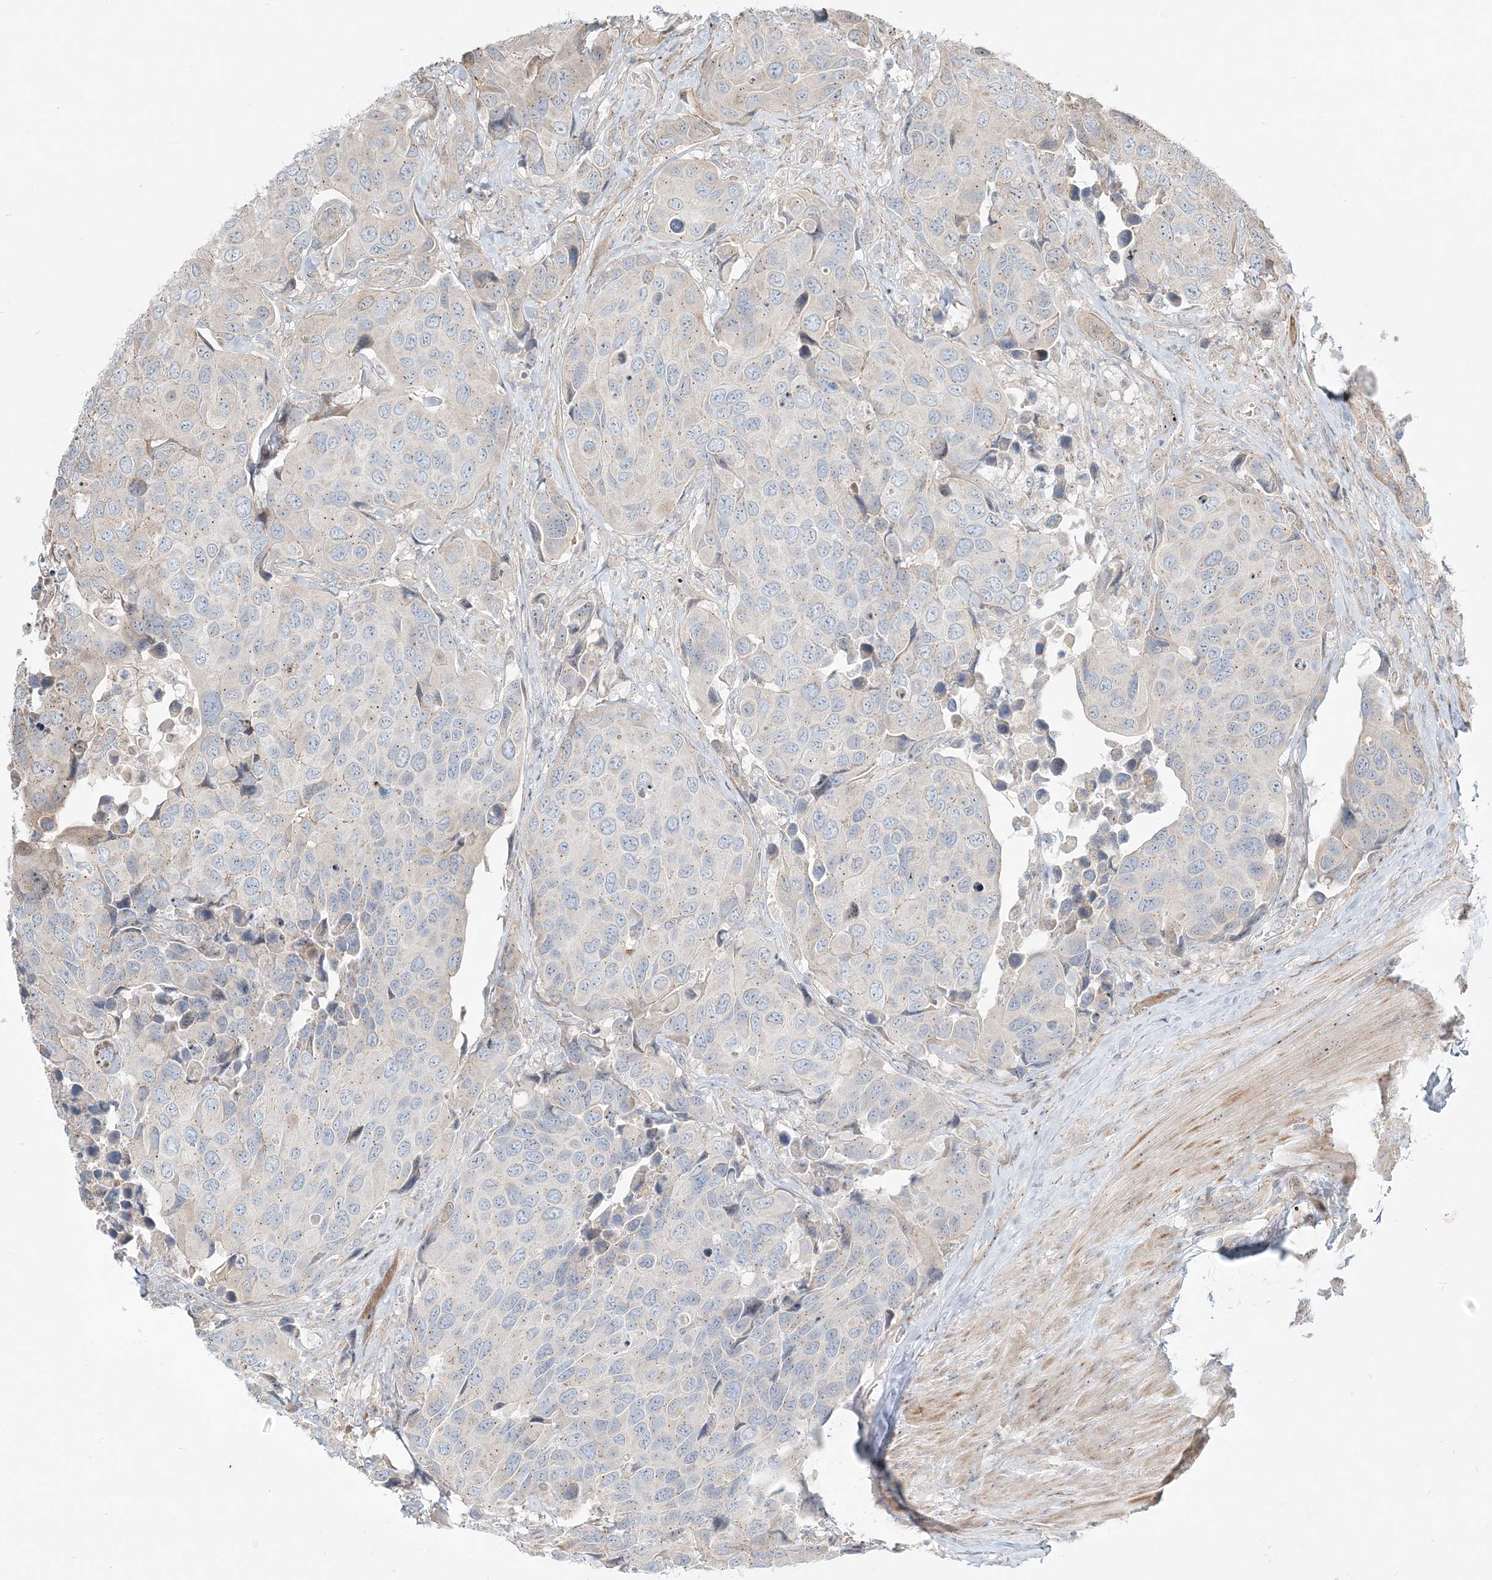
{"staining": {"intensity": "negative", "quantity": "none", "location": "none"}, "tissue": "urothelial cancer", "cell_type": "Tumor cells", "image_type": "cancer", "snomed": [{"axis": "morphology", "description": "Urothelial carcinoma, High grade"}, {"axis": "topography", "description": "Urinary bladder"}], "caption": "DAB (3,3'-diaminobenzidine) immunohistochemical staining of high-grade urothelial carcinoma displays no significant expression in tumor cells.", "gene": "CXXC5", "patient": {"sex": "male", "age": 74}}